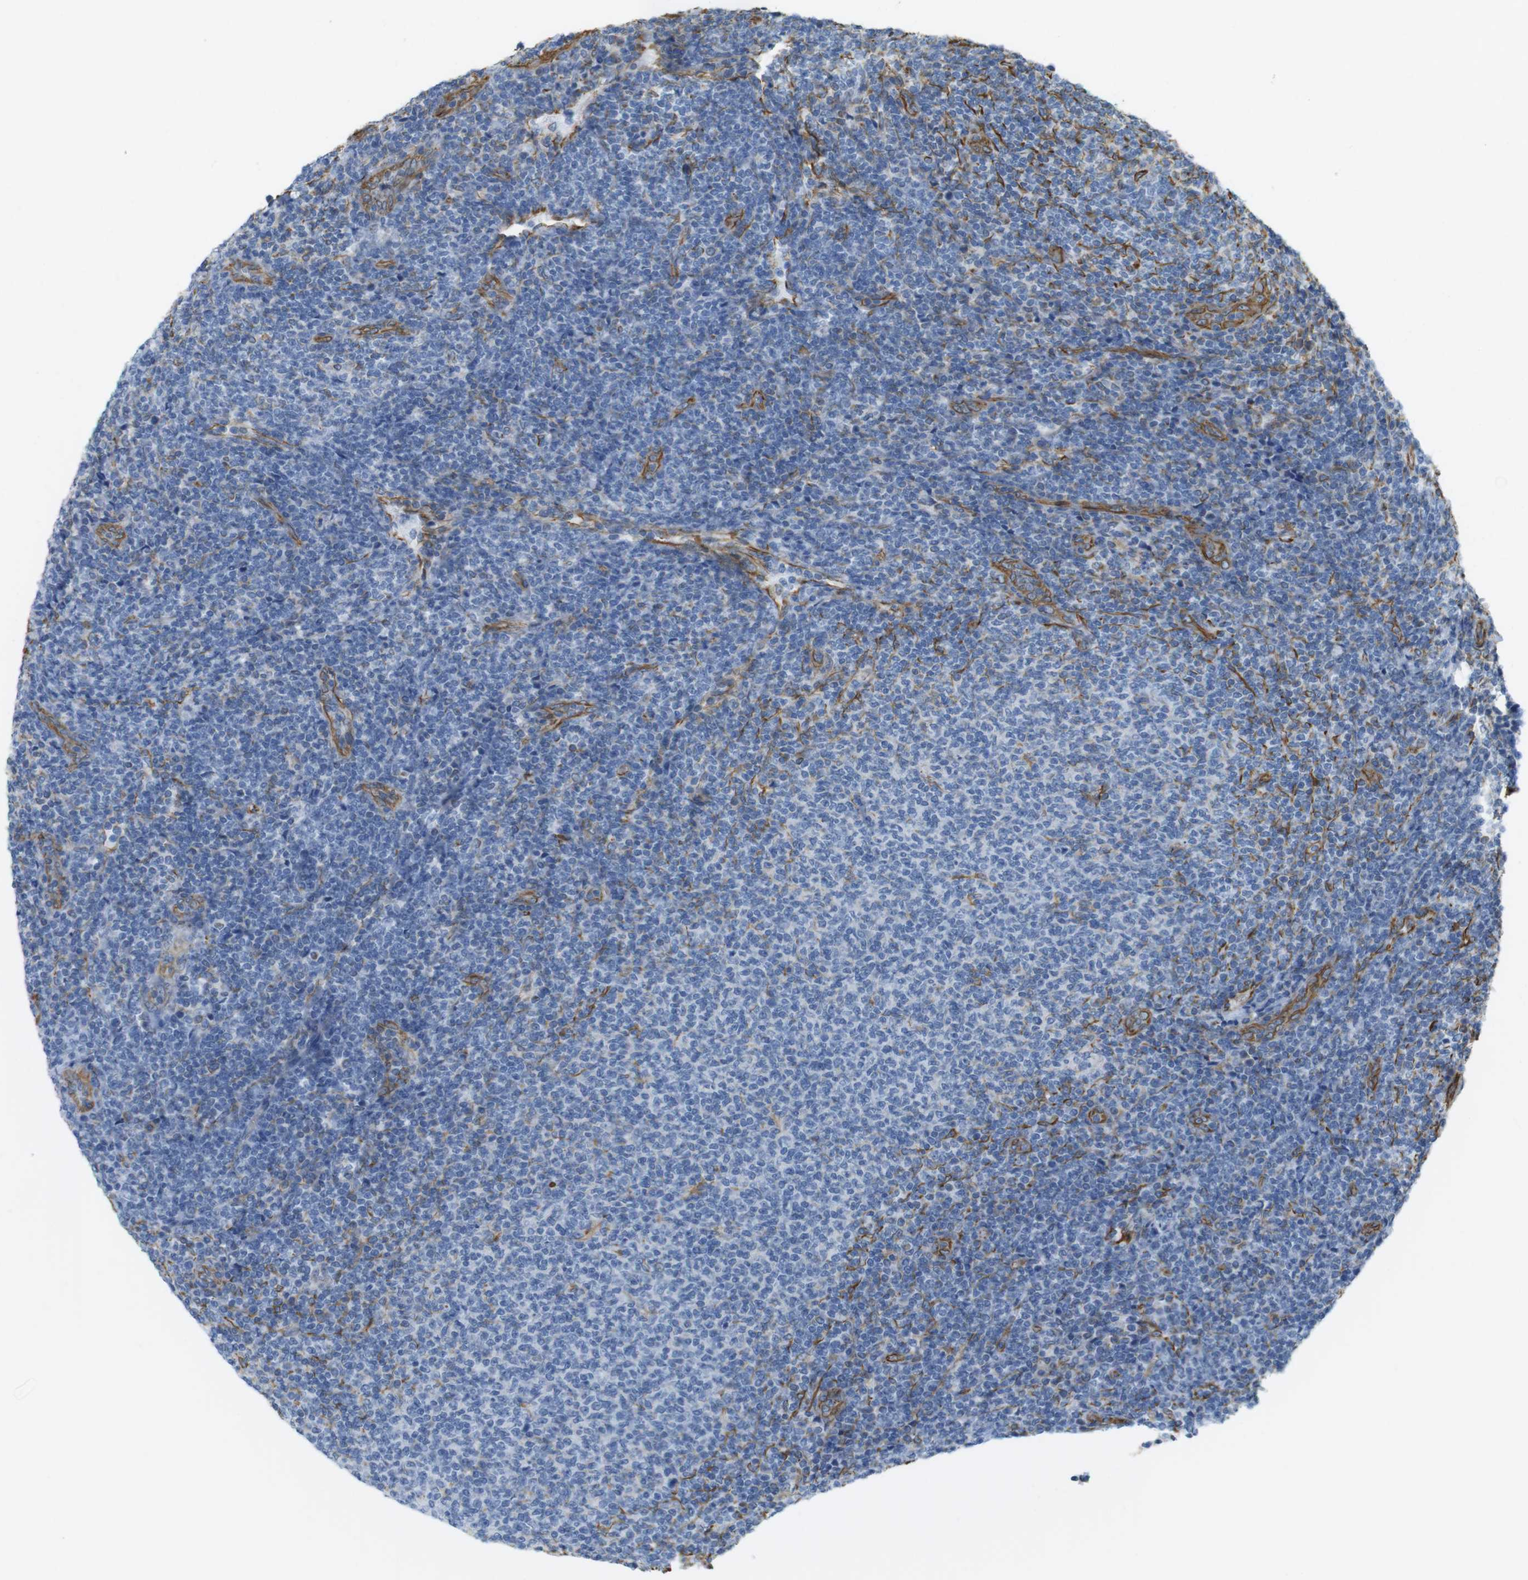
{"staining": {"intensity": "negative", "quantity": "none", "location": "none"}, "tissue": "lymphoma", "cell_type": "Tumor cells", "image_type": "cancer", "snomed": [{"axis": "morphology", "description": "Malignant lymphoma, non-Hodgkin's type, Low grade"}, {"axis": "topography", "description": "Lymph node"}], "caption": "The image shows no significant expression in tumor cells of malignant lymphoma, non-Hodgkin's type (low-grade).", "gene": "MS4A10", "patient": {"sex": "male", "age": 66}}